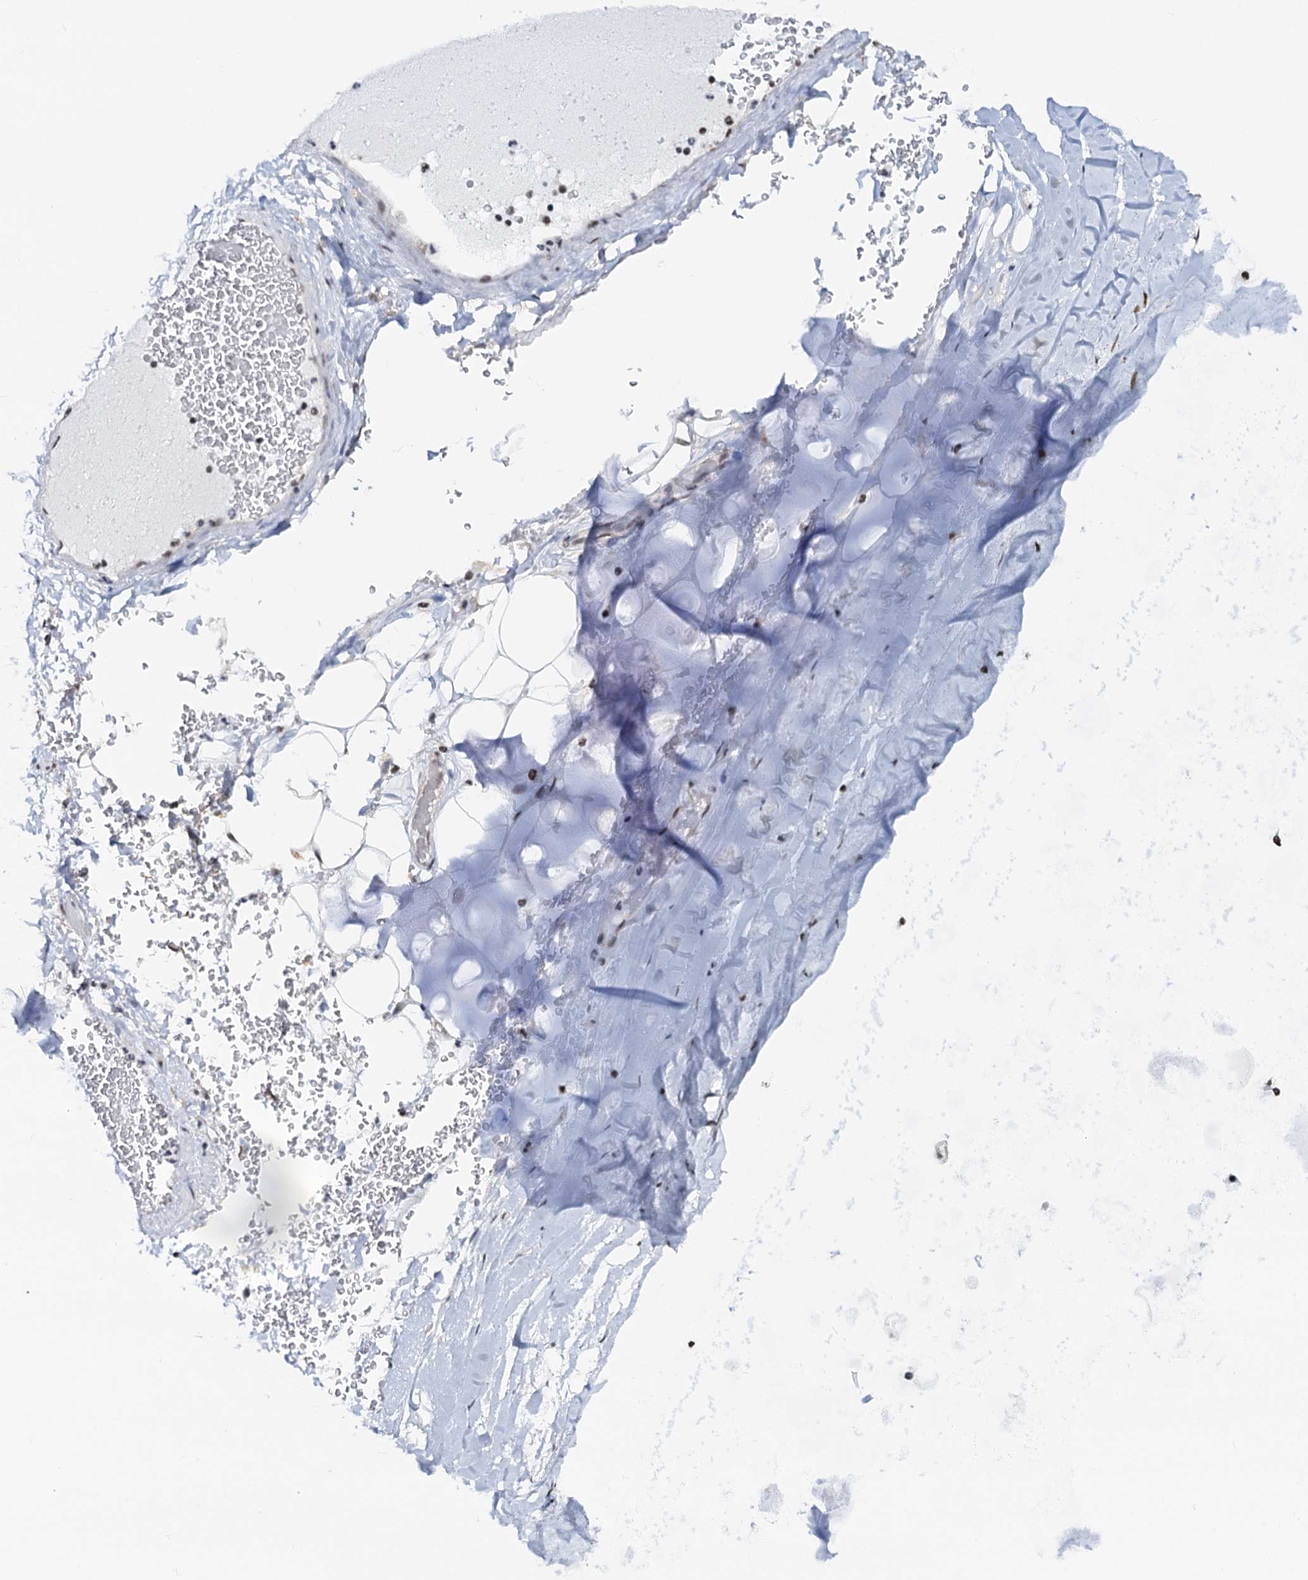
{"staining": {"intensity": "weak", "quantity": ">75%", "location": "nuclear"}, "tissue": "adipose tissue", "cell_type": "Adipocytes", "image_type": "normal", "snomed": [{"axis": "morphology", "description": "Normal tissue, NOS"}, {"axis": "topography", "description": "Bronchus"}], "caption": "Immunohistochemical staining of benign adipose tissue reveals >75% levels of weak nuclear protein positivity in approximately >75% of adipocytes.", "gene": "ZNF609", "patient": {"sex": "male", "age": 66}}